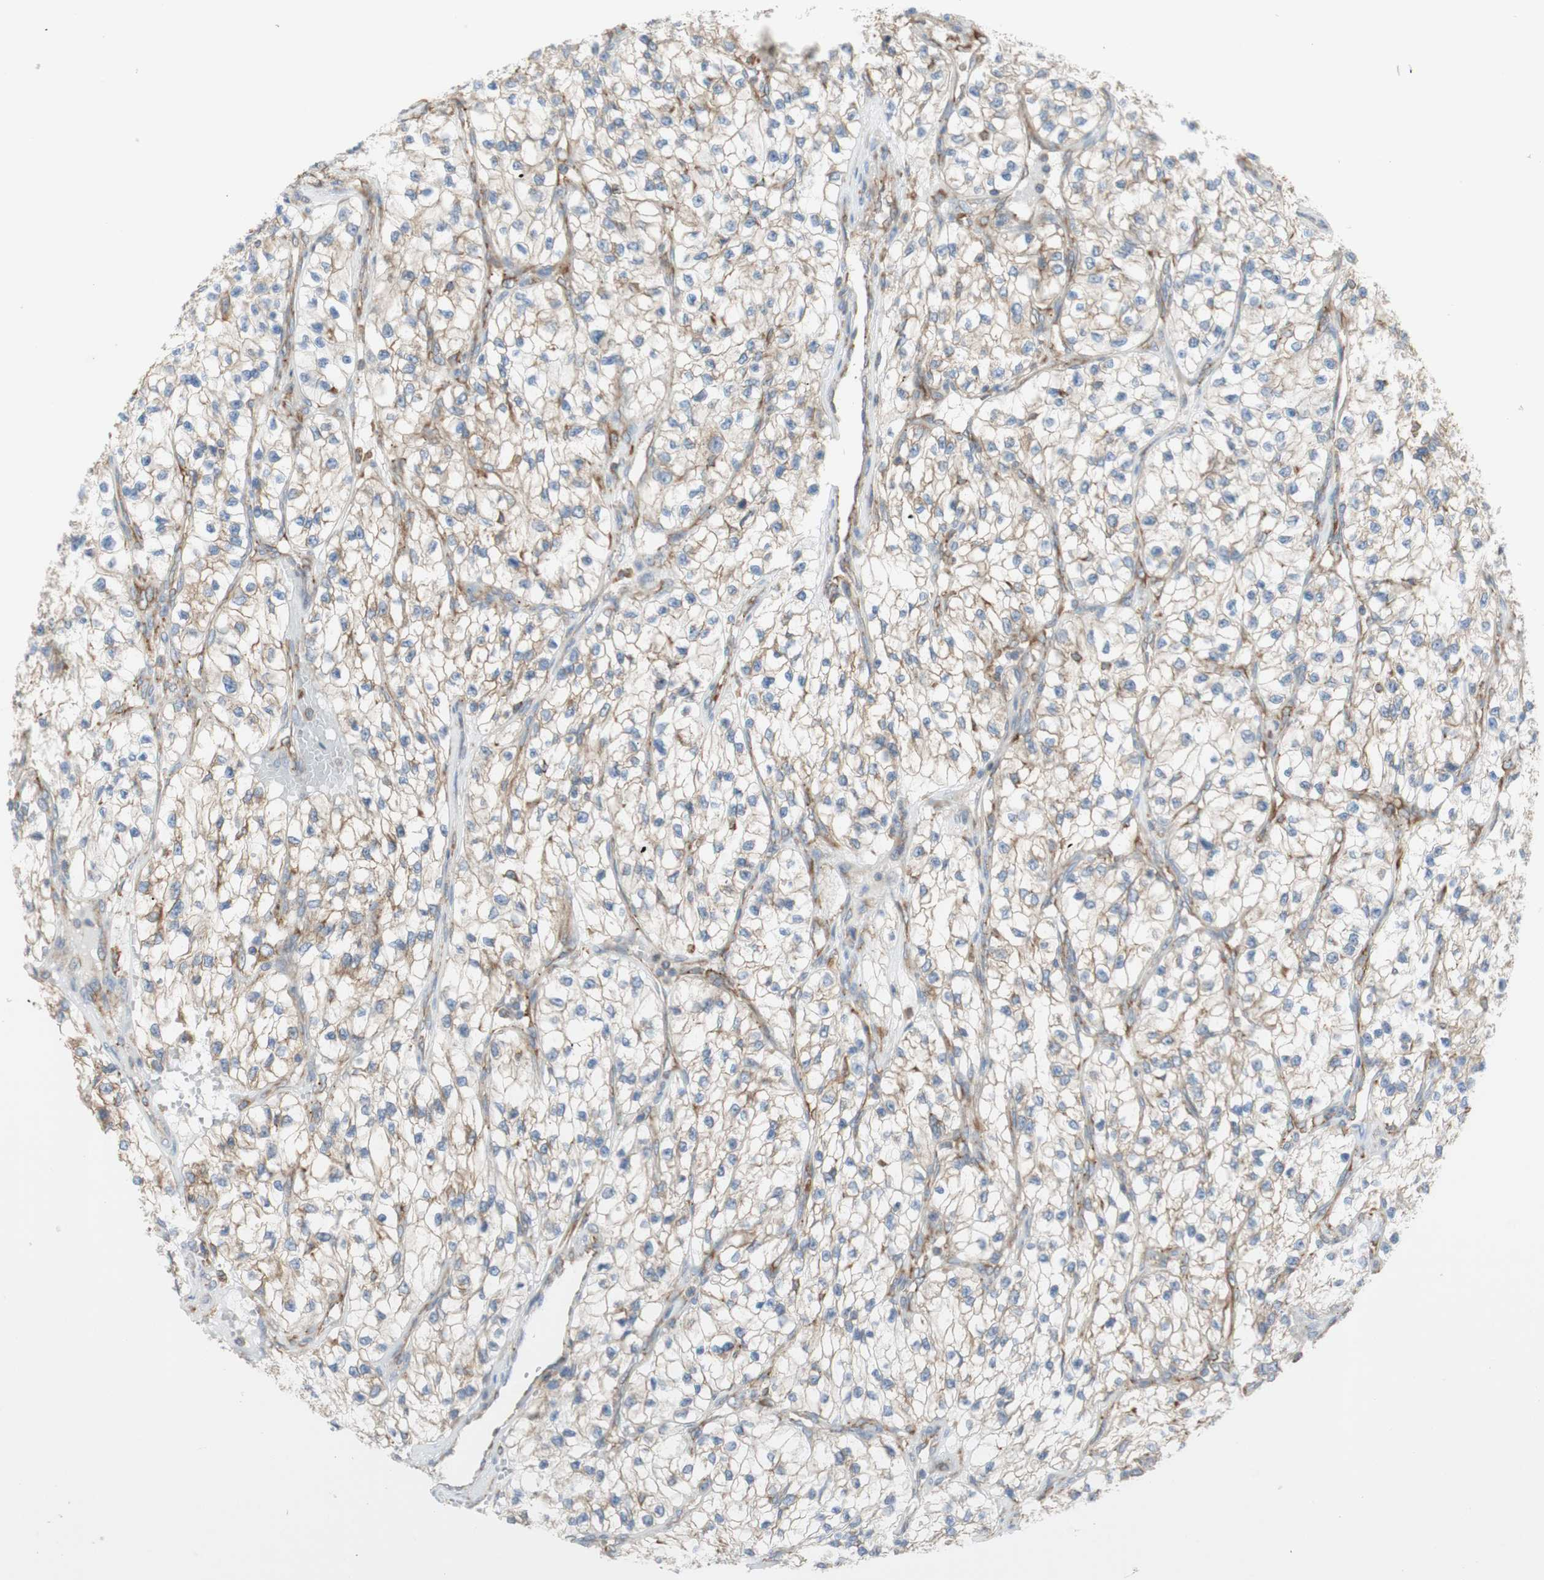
{"staining": {"intensity": "weak", "quantity": "25%-75%", "location": "cytoplasmic/membranous"}, "tissue": "renal cancer", "cell_type": "Tumor cells", "image_type": "cancer", "snomed": [{"axis": "morphology", "description": "Adenocarcinoma, NOS"}, {"axis": "topography", "description": "Kidney"}], "caption": "DAB immunohistochemical staining of human renal adenocarcinoma exhibits weak cytoplasmic/membranous protein expression in approximately 25%-75% of tumor cells. Using DAB (brown) and hematoxylin (blue) stains, captured at high magnification using brightfield microscopy.", "gene": "MANF", "patient": {"sex": "female", "age": 57}}